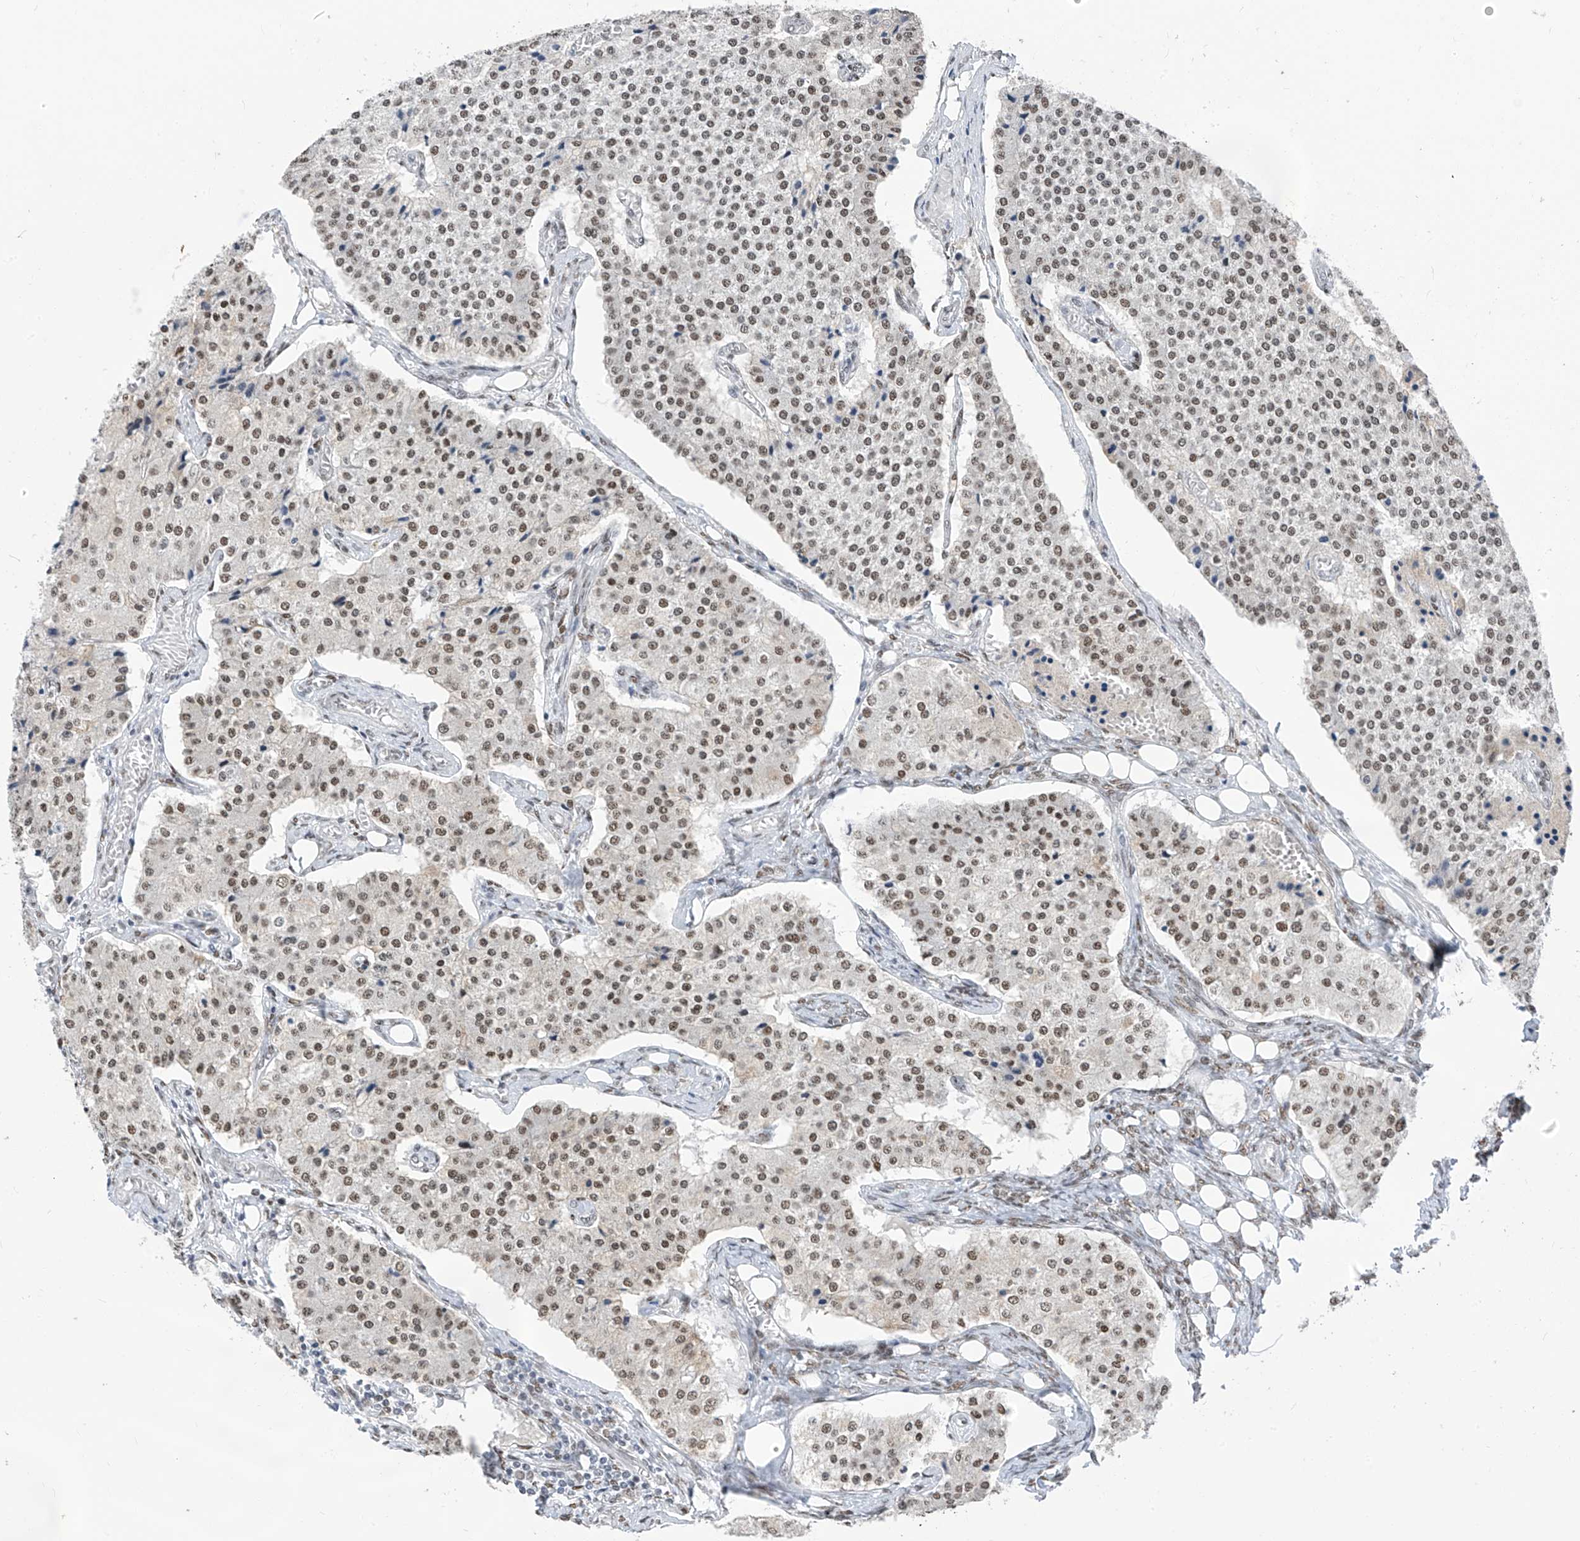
{"staining": {"intensity": "moderate", "quantity": ">75%", "location": "nuclear"}, "tissue": "carcinoid", "cell_type": "Tumor cells", "image_type": "cancer", "snomed": [{"axis": "morphology", "description": "Carcinoid, malignant, NOS"}, {"axis": "topography", "description": "Colon"}], "caption": "The photomicrograph reveals a brown stain indicating the presence of a protein in the nuclear of tumor cells in malignant carcinoid.", "gene": "KHSRP", "patient": {"sex": "female", "age": 52}}